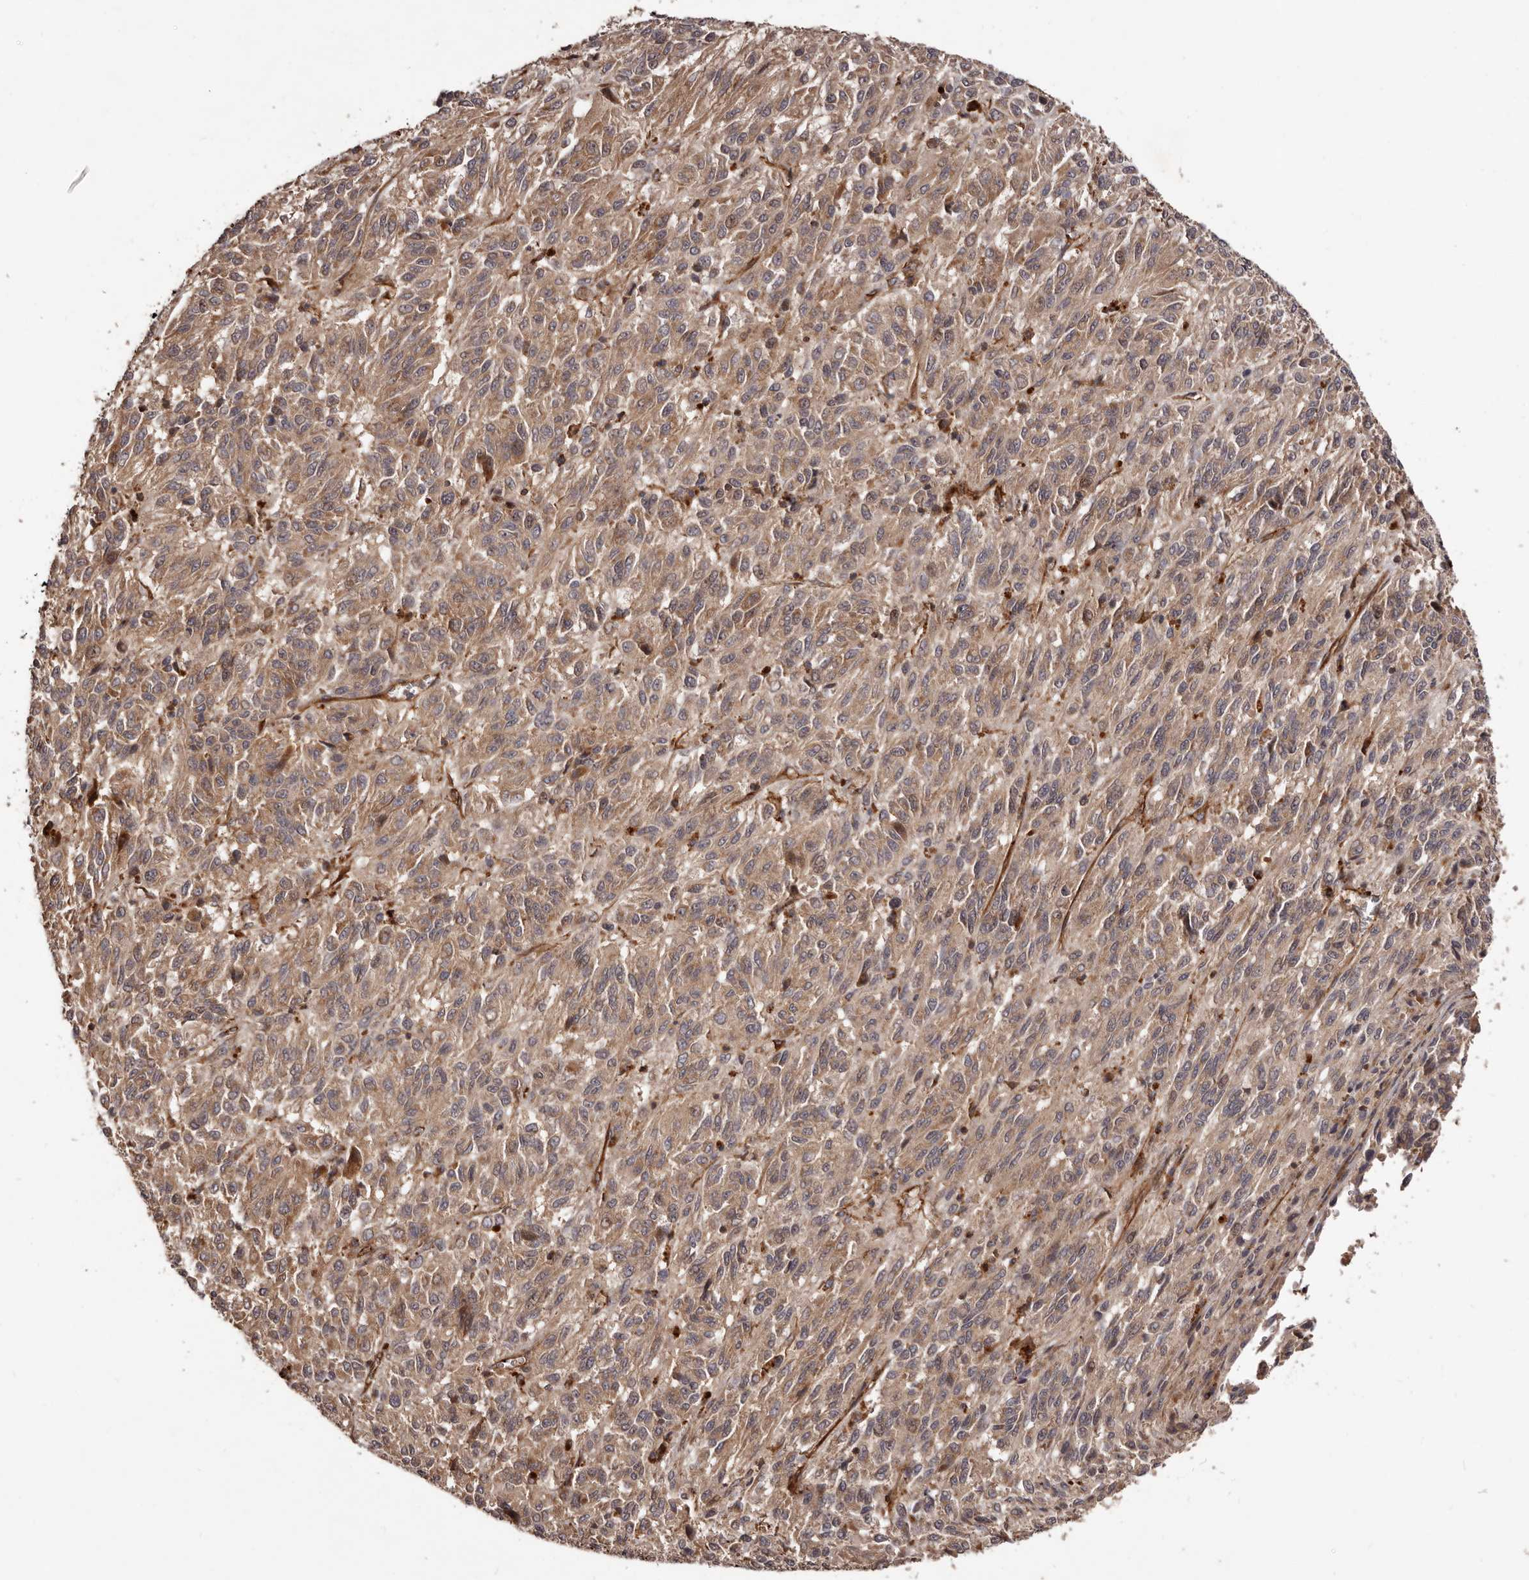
{"staining": {"intensity": "moderate", "quantity": ">75%", "location": "cytoplasmic/membranous"}, "tissue": "melanoma", "cell_type": "Tumor cells", "image_type": "cancer", "snomed": [{"axis": "morphology", "description": "Malignant melanoma, Metastatic site"}, {"axis": "topography", "description": "Lung"}], "caption": "A high-resolution image shows IHC staining of malignant melanoma (metastatic site), which shows moderate cytoplasmic/membranous staining in approximately >75% of tumor cells.", "gene": "GTPBP1", "patient": {"sex": "male", "age": 64}}